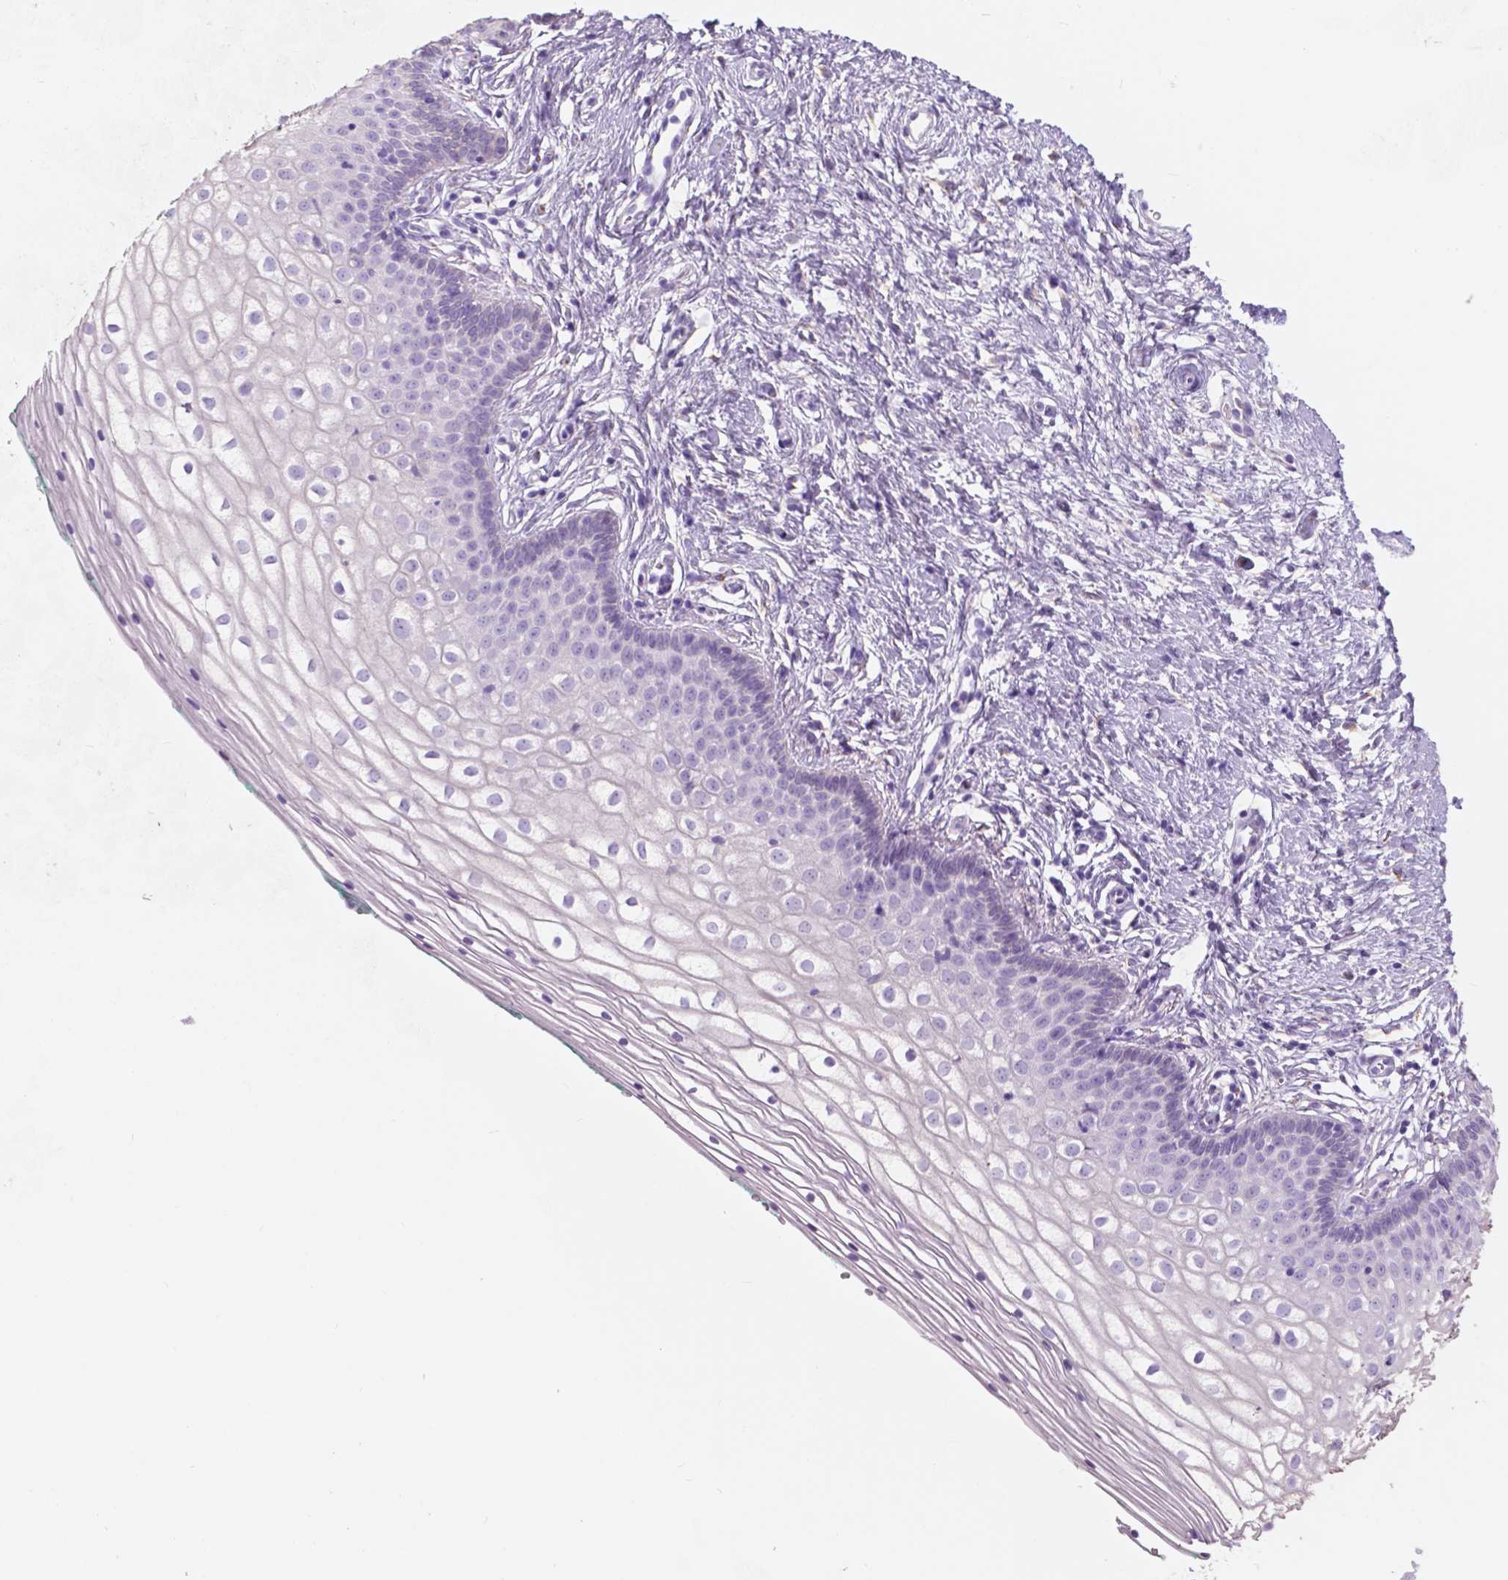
{"staining": {"intensity": "negative", "quantity": "none", "location": "none"}, "tissue": "vagina", "cell_type": "Squamous epithelial cells", "image_type": "normal", "snomed": [{"axis": "morphology", "description": "Normal tissue, NOS"}, {"axis": "topography", "description": "Vagina"}], "caption": "The IHC photomicrograph has no significant positivity in squamous epithelial cells of vagina. (Stains: DAB (3,3'-diaminobenzidine) IHC with hematoxylin counter stain, Microscopy: brightfield microscopy at high magnification).", "gene": "FXYD2", "patient": {"sex": "female", "age": 36}}